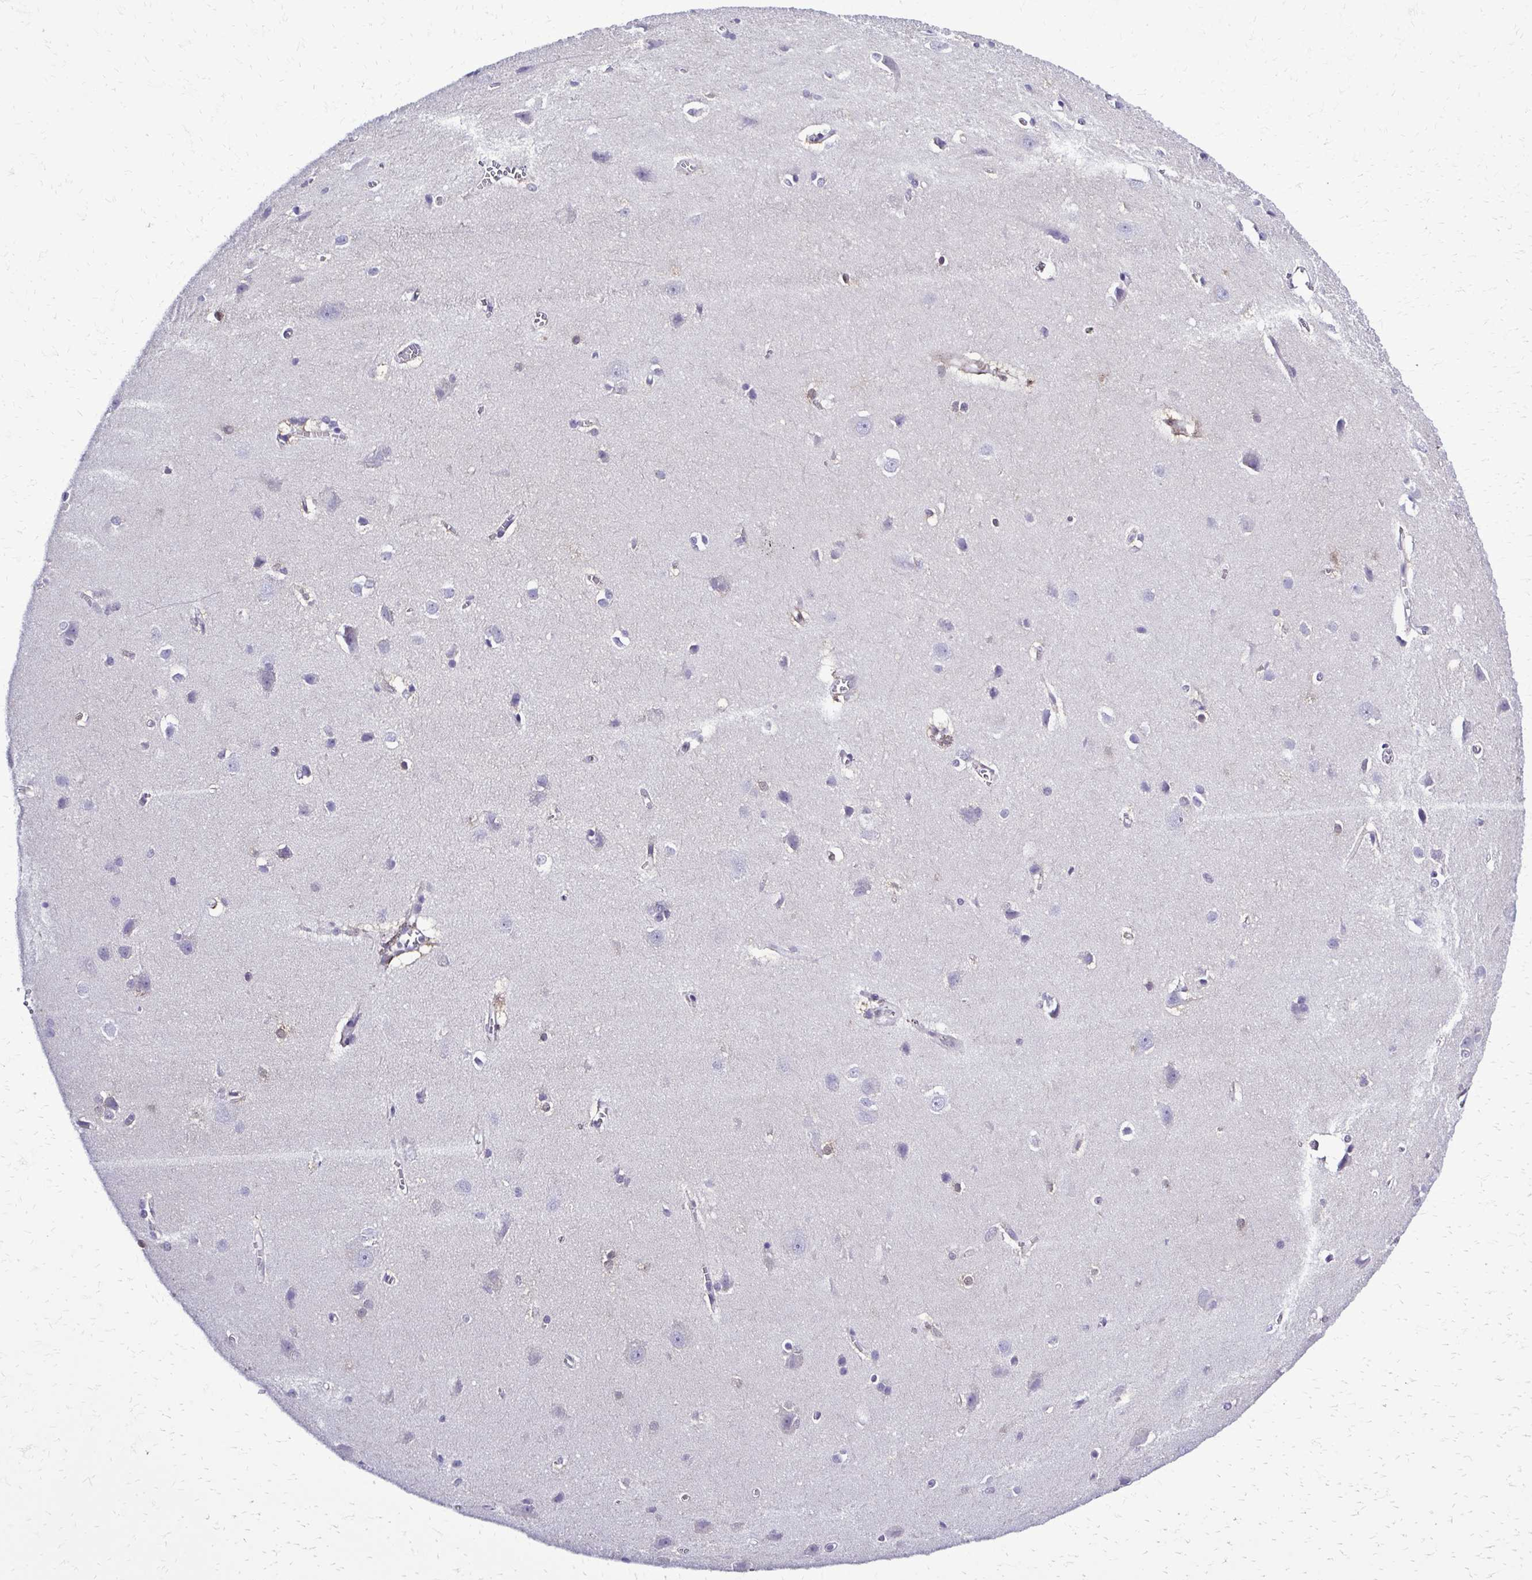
{"staining": {"intensity": "negative", "quantity": "none", "location": "none"}, "tissue": "cerebral cortex", "cell_type": "Endothelial cells", "image_type": "normal", "snomed": [{"axis": "morphology", "description": "Normal tissue, NOS"}, {"axis": "topography", "description": "Cerebral cortex"}], "caption": "There is no significant expression in endothelial cells of cerebral cortex. Nuclei are stained in blue.", "gene": "RASL11B", "patient": {"sex": "male", "age": 37}}